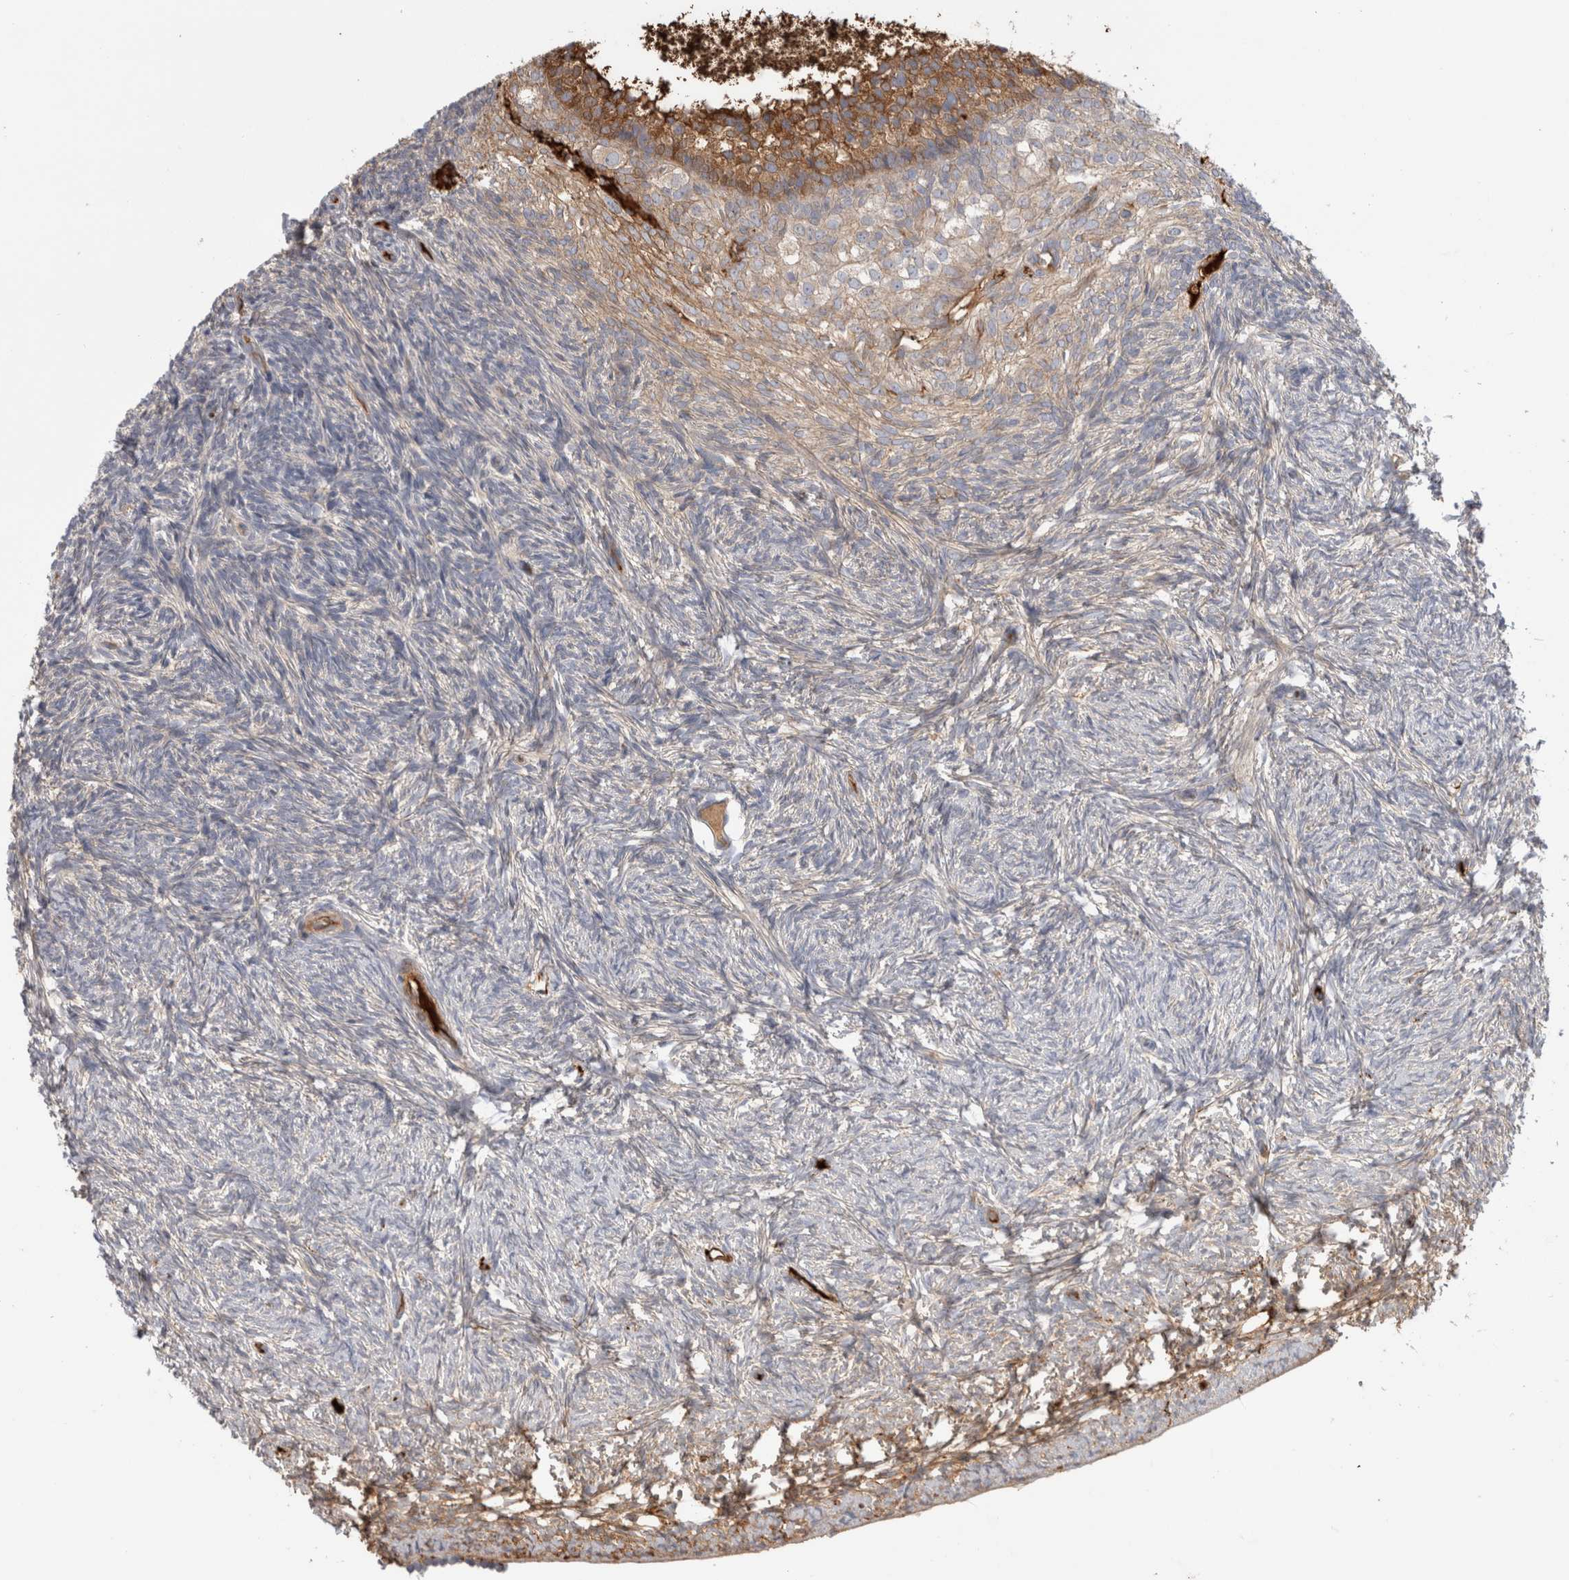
{"staining": {"intensity": "moderate", "quantity": ">75%", "location": "cytoplasmic/membranous"}, "tissue": "ovary", "cell_type": "Follicle cells", "image_type": "normal", "snomed": [{"axis": "morphology", "description": "Normal tissue, NOS"}, {"axis": "topography", "description": "Ovary"}], "caption": "The histopathology image exhibits a brown stain indicating the presence of a protein in the cytoplasmic/membranous of follicle cells in ovary. (DAB (3,3'-diaminobenzidine) IHC, brown staining for protein, blue staining for nuclei).", "gene": "TBCE", "patient": {"sex": "female", "age": 34}}